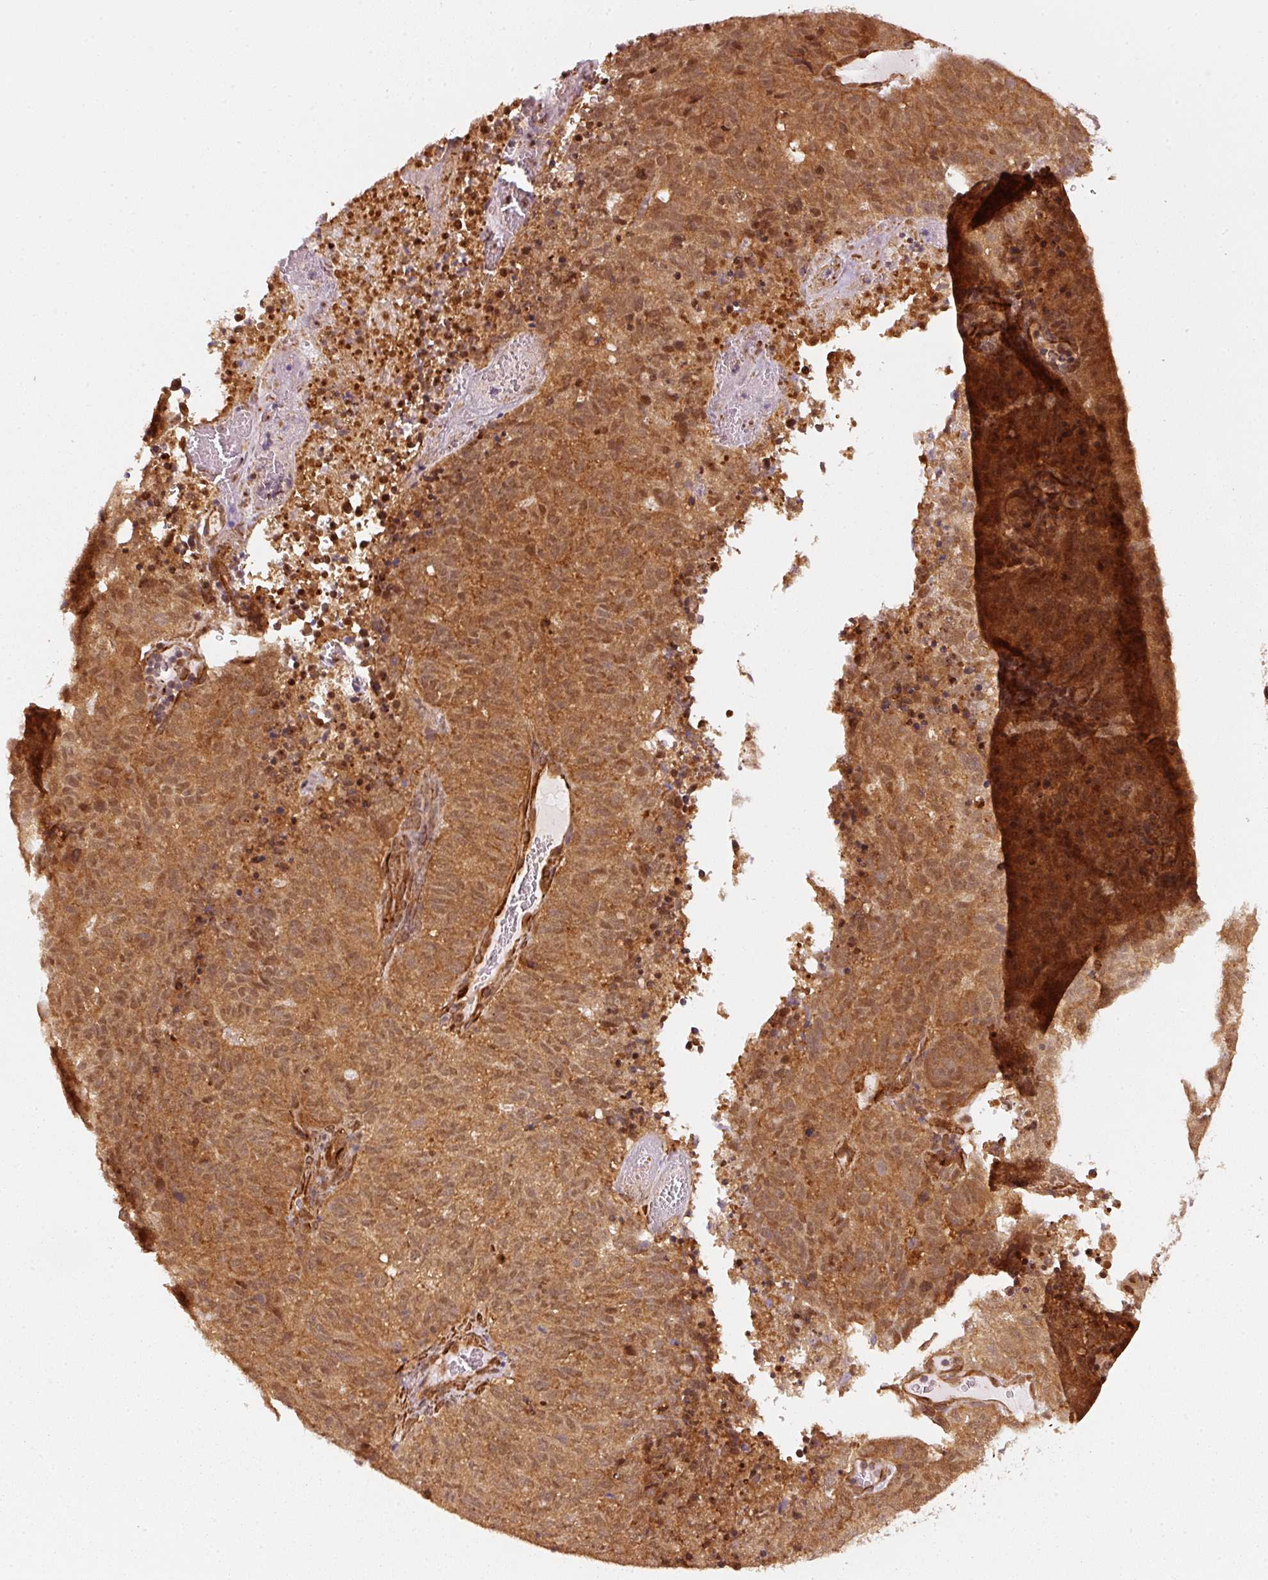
{"staining": {"intensity": "moderate", "quantity": ">75%", "location": "cytoplasmic/membranous,nuclear"}, "tissue": "cervical cancer", "cell_type": "Tumor cells", "image_type": "cancer", "snomed": [{"axis": "morphology", "description": "Adenocarcinoma, NOS"}, {"axis": "topography", "description": "Cervix"}], "caption": "The immunohistochemical stain shows moderate cytoplasmic/membranous and nuclear staining in tumor cells of adenocarcinoma (cervical) tissue.", "gene": "PSMD1", "patient": {"sex": "female", "age": 38}}